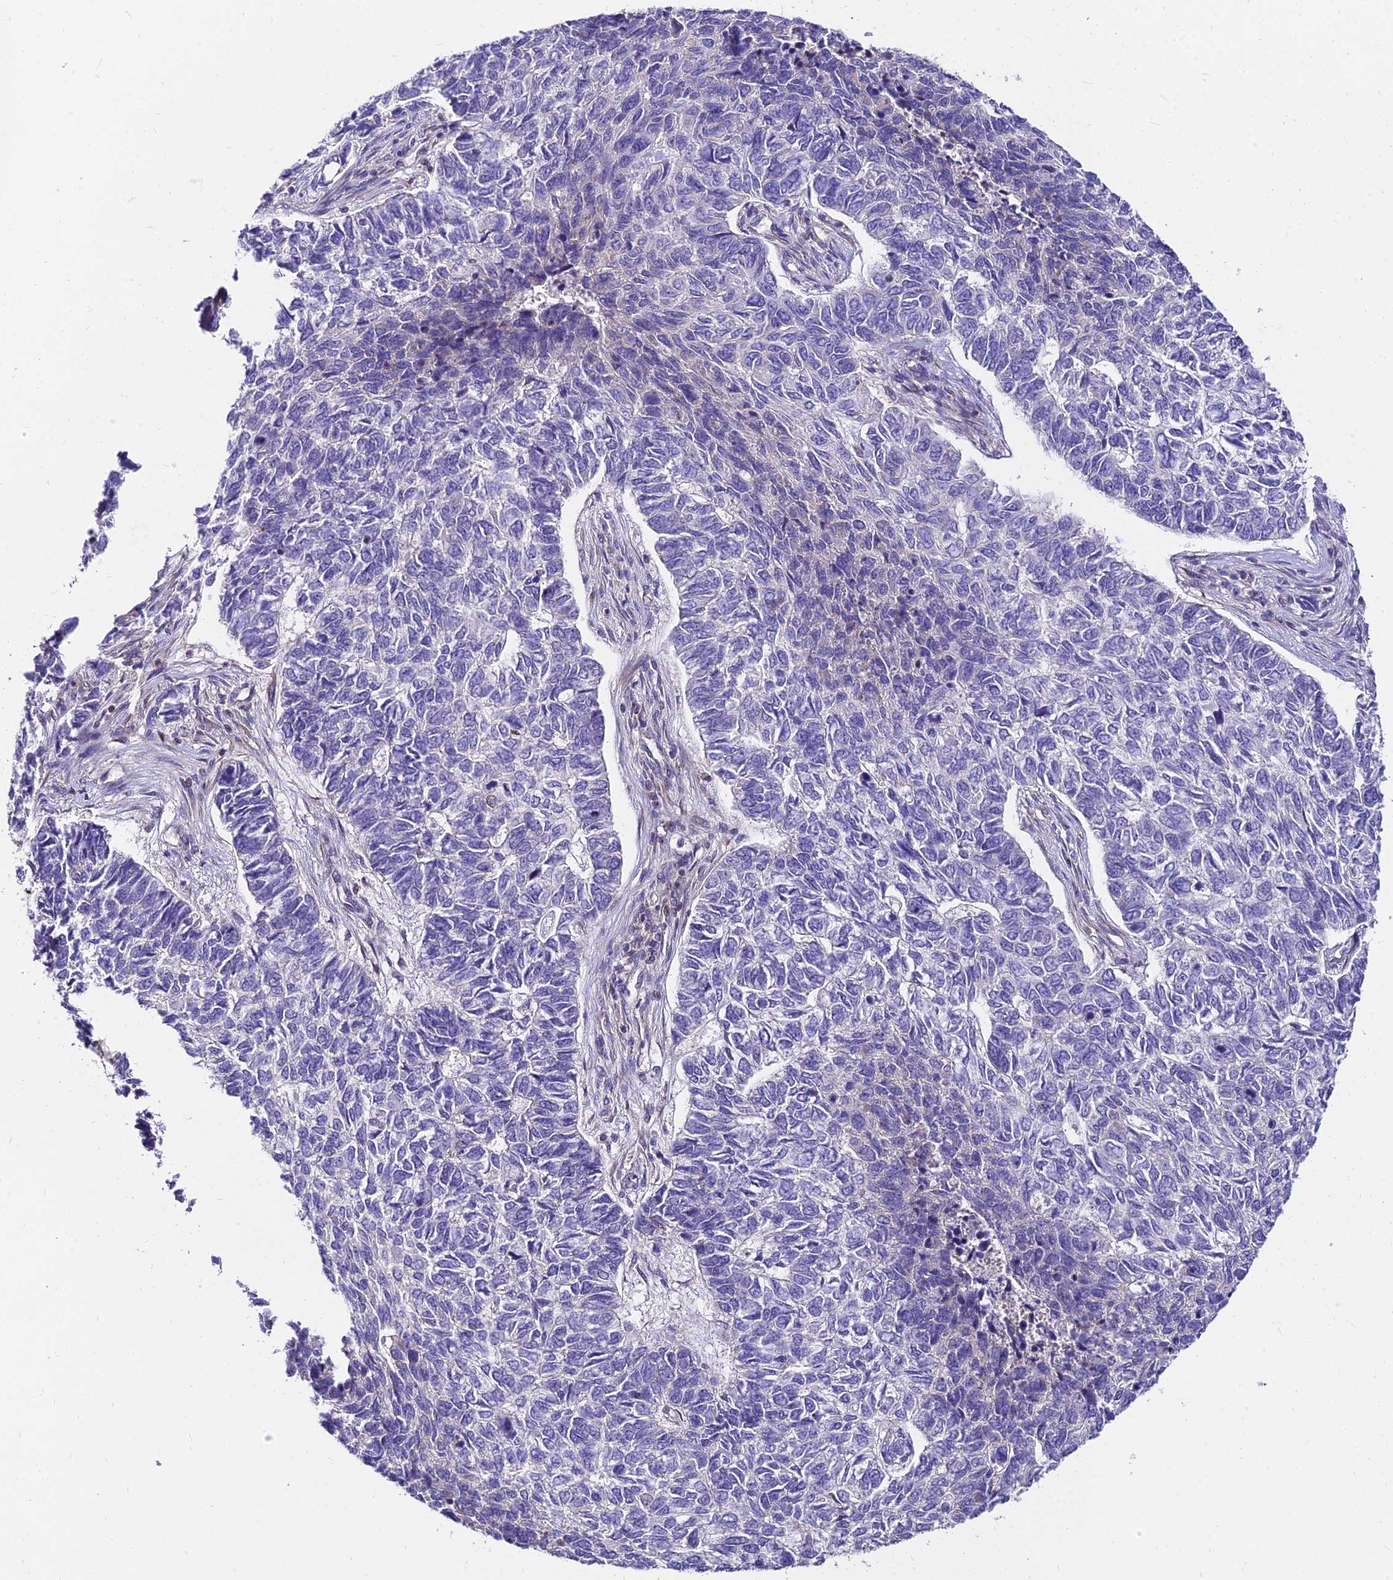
{"staining": {"intensity": "negative", "quantity": "none", "location": "none"}, "tissue": "skin cancer", "cell_type": "Tumor cells", "image_type": "cancer", "snomed": [{"axis": "morphology", "description": "Basal cell carcinoma"}, {"axis": "topography", "description": "Skin"}], "caption": "Protein analysis of skin cancer exhibits no significant staining in tumor cells. (DAB immunohistochemistry, high magnification).", "gene": "C6orf132", "patient": {"sex": "female", "age": 65}}